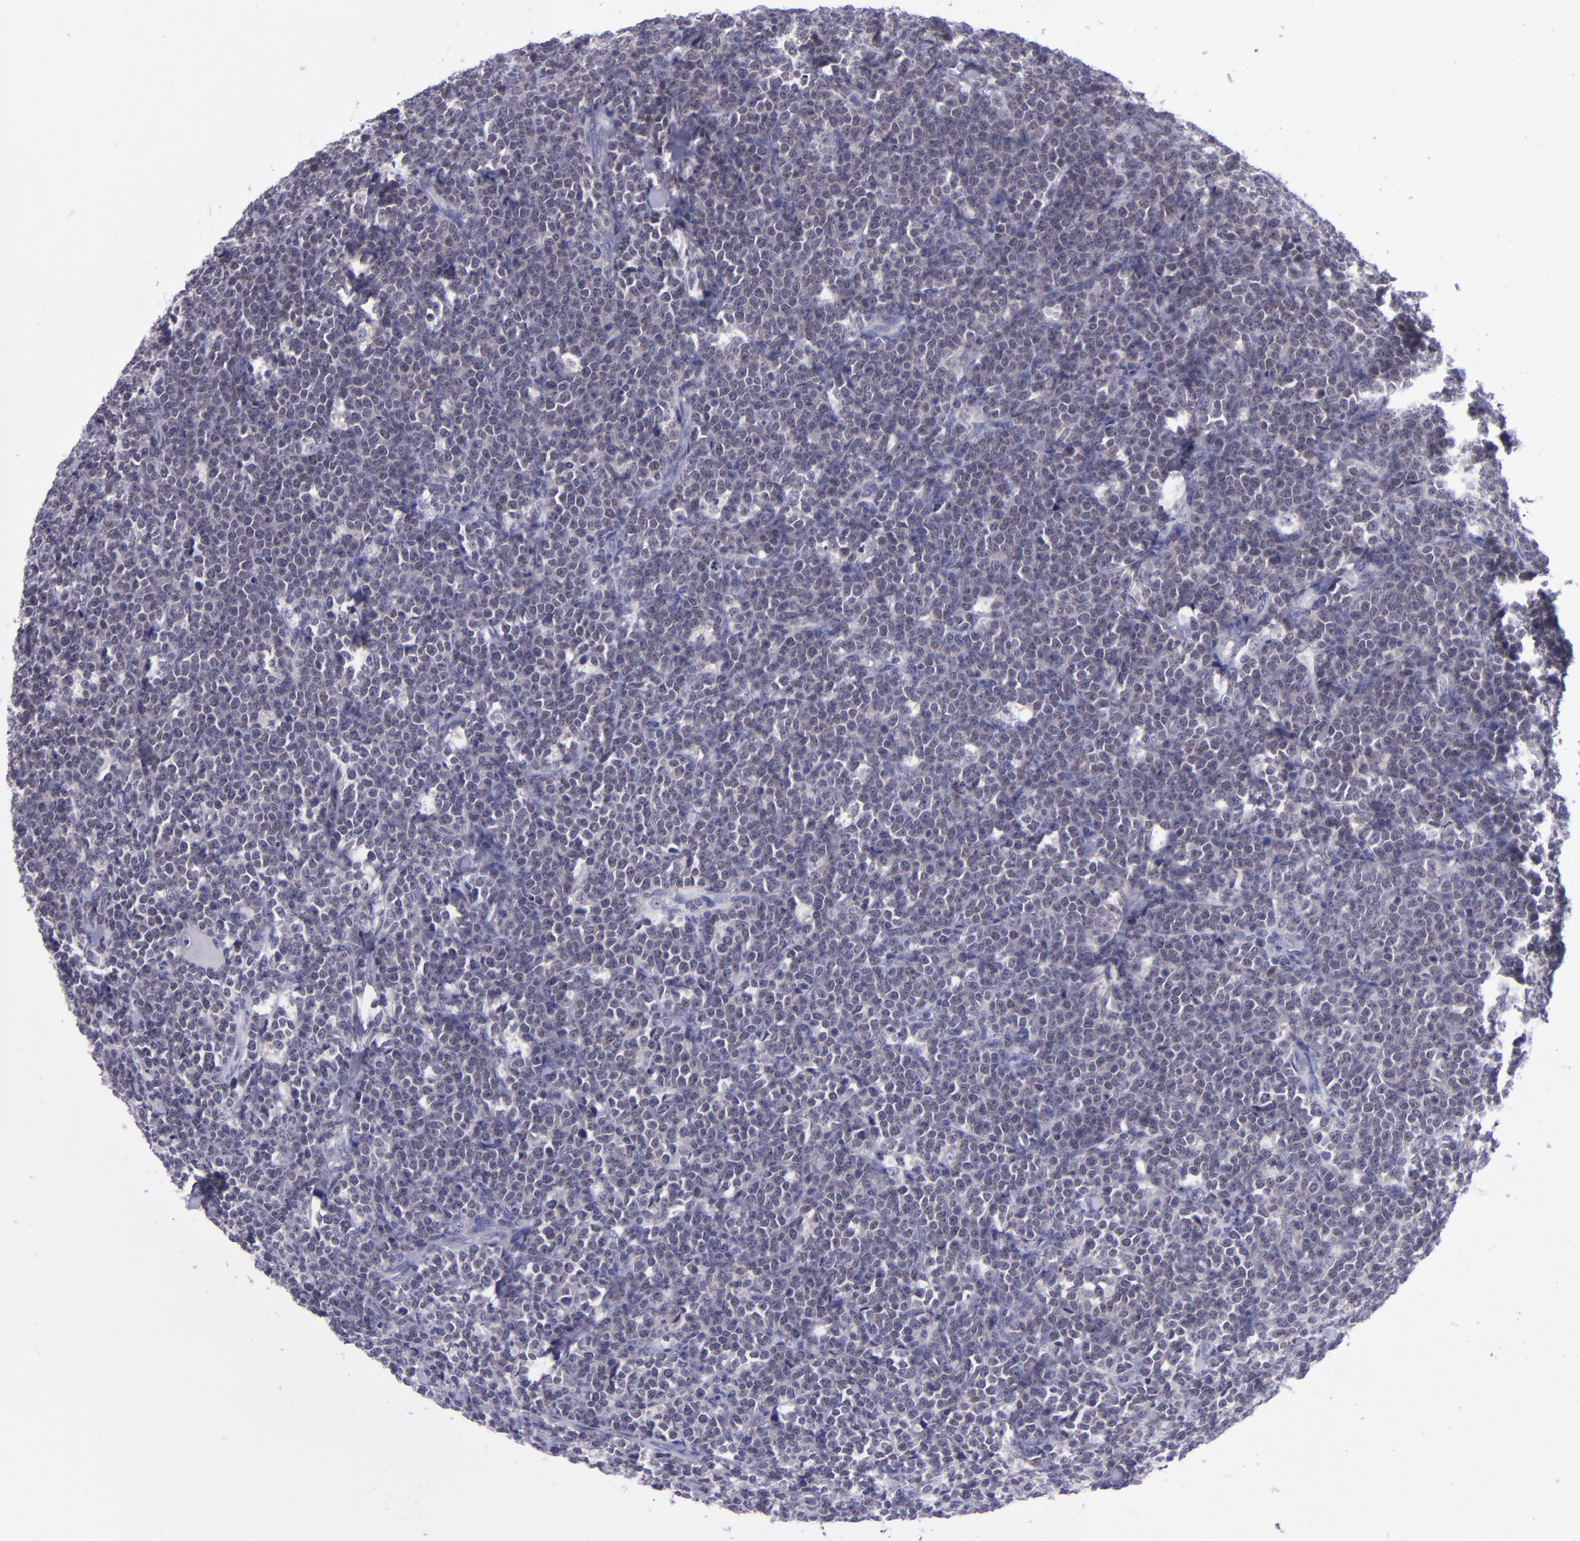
{"staining": {"intensity": "negative", "quantity": "none", "location": "none"}, "tissue": "lymphoma", "cell_type": "Tumor cells", "image_type": "cancer", "snomed": [{"axis": "morphology", "description": "Malignant lymphoma, non-Hodgkin's type, High grade"}, {"axis": "topography", "description": "Small intestine"}, {"axis": "topography", "description": "Colon"}], "caption": "A high-resolution image shows immunohistochemistry staining of lymphoma, which displays no significant positivity in tumor cells.", "gene": "POU2F2", "patient": {"sex": "male", "age": 8}}